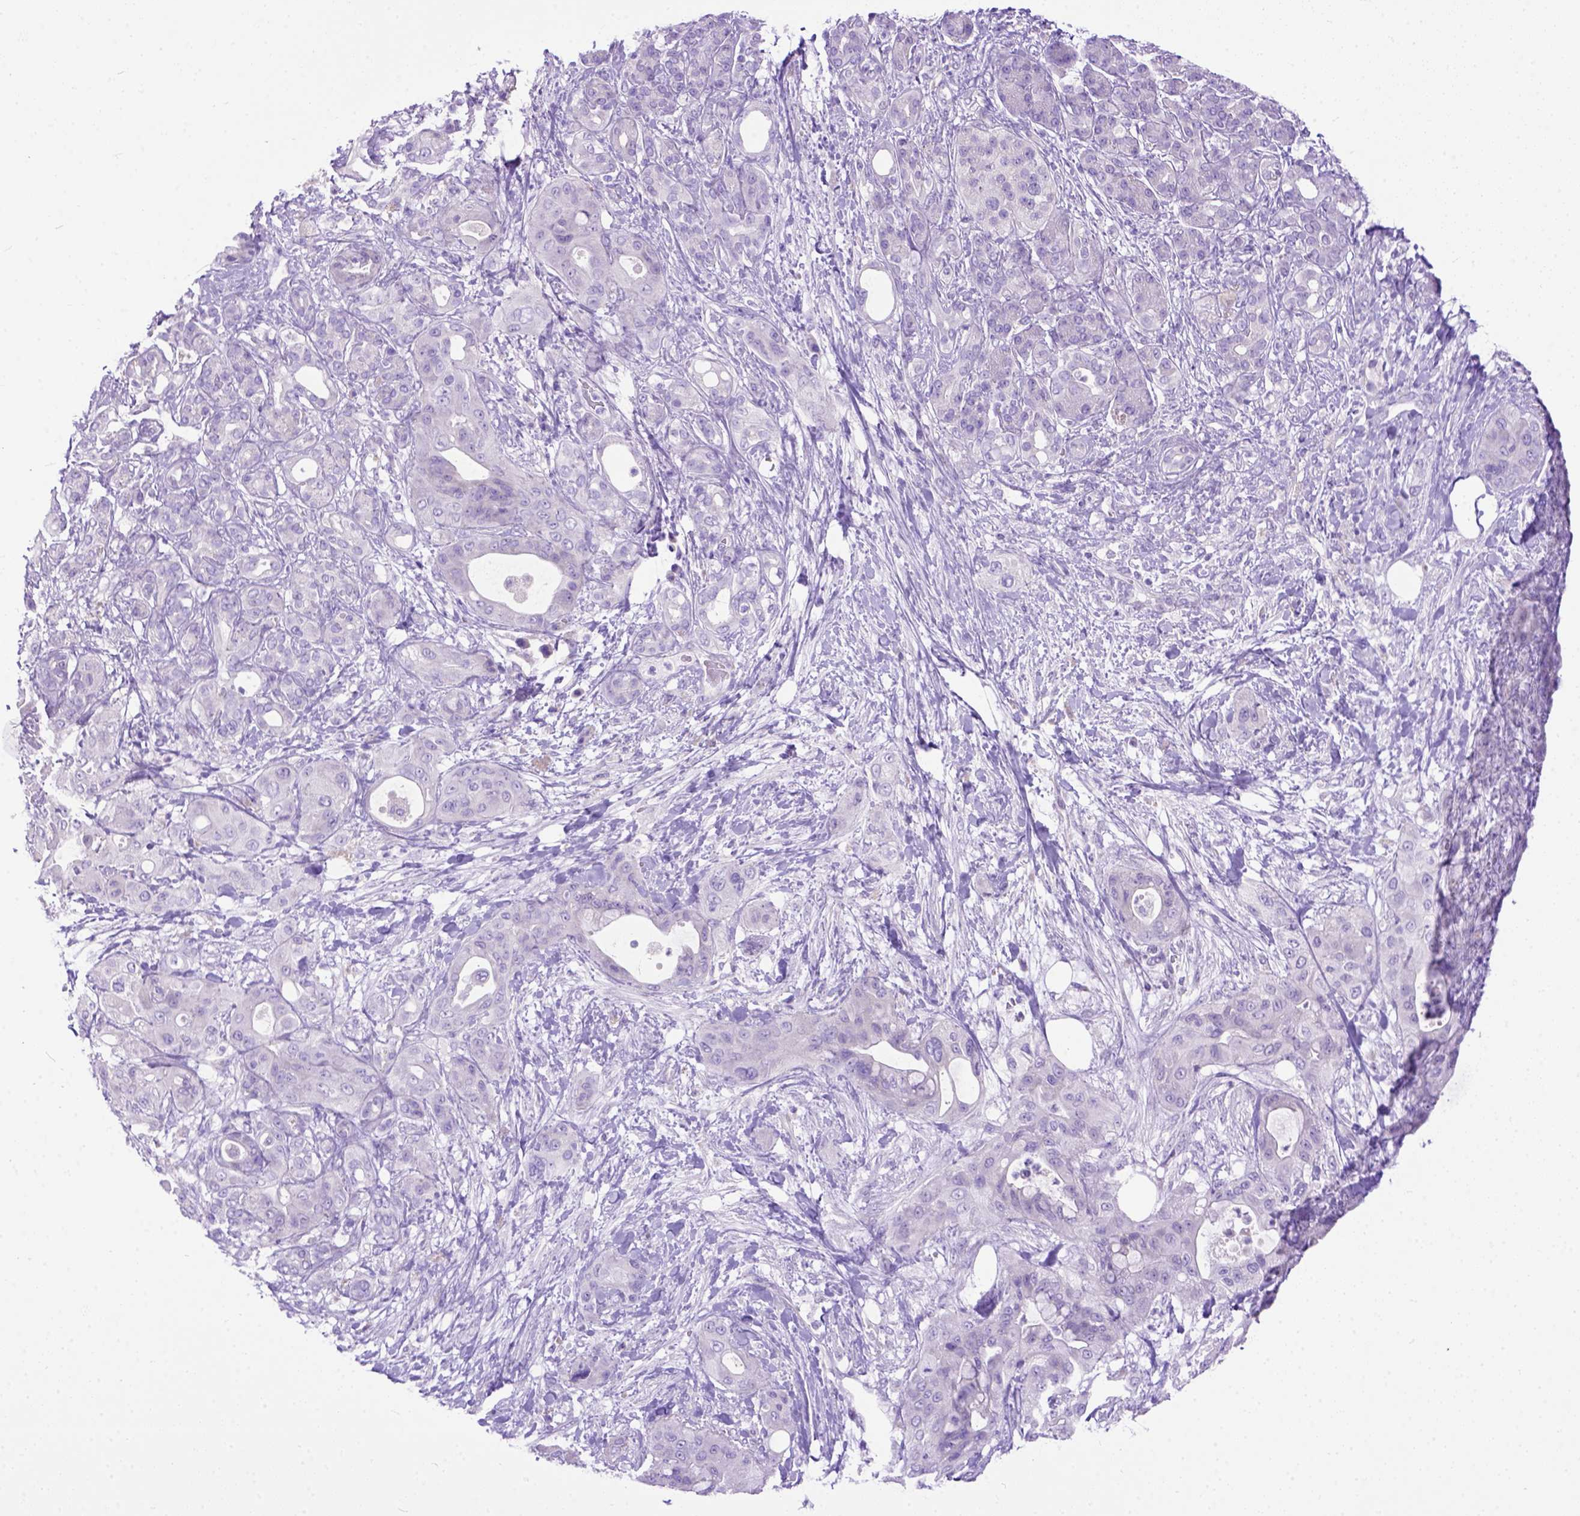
{"staining": {"intensity": "negative", "quantity": "none", "location": "none"}, "tissue": "pancreatic cancer", "cell_type": "Tumor cells", "image_type": "cancer", "snomed": [{"axis": "morphology", "description": "Adenocarcinoma, NOS"}, {"axis": "topography", "description": "Pancreas"}], "caption": "Immunohistochemistry histopathology image of neoplastic tissue: adenocarcinoma (pancreatic) stained with DAB exhibits no significant protein expression in tumor cells.", "gene": "ODAD3", "patient": {"sex": "male", "age": 71}}